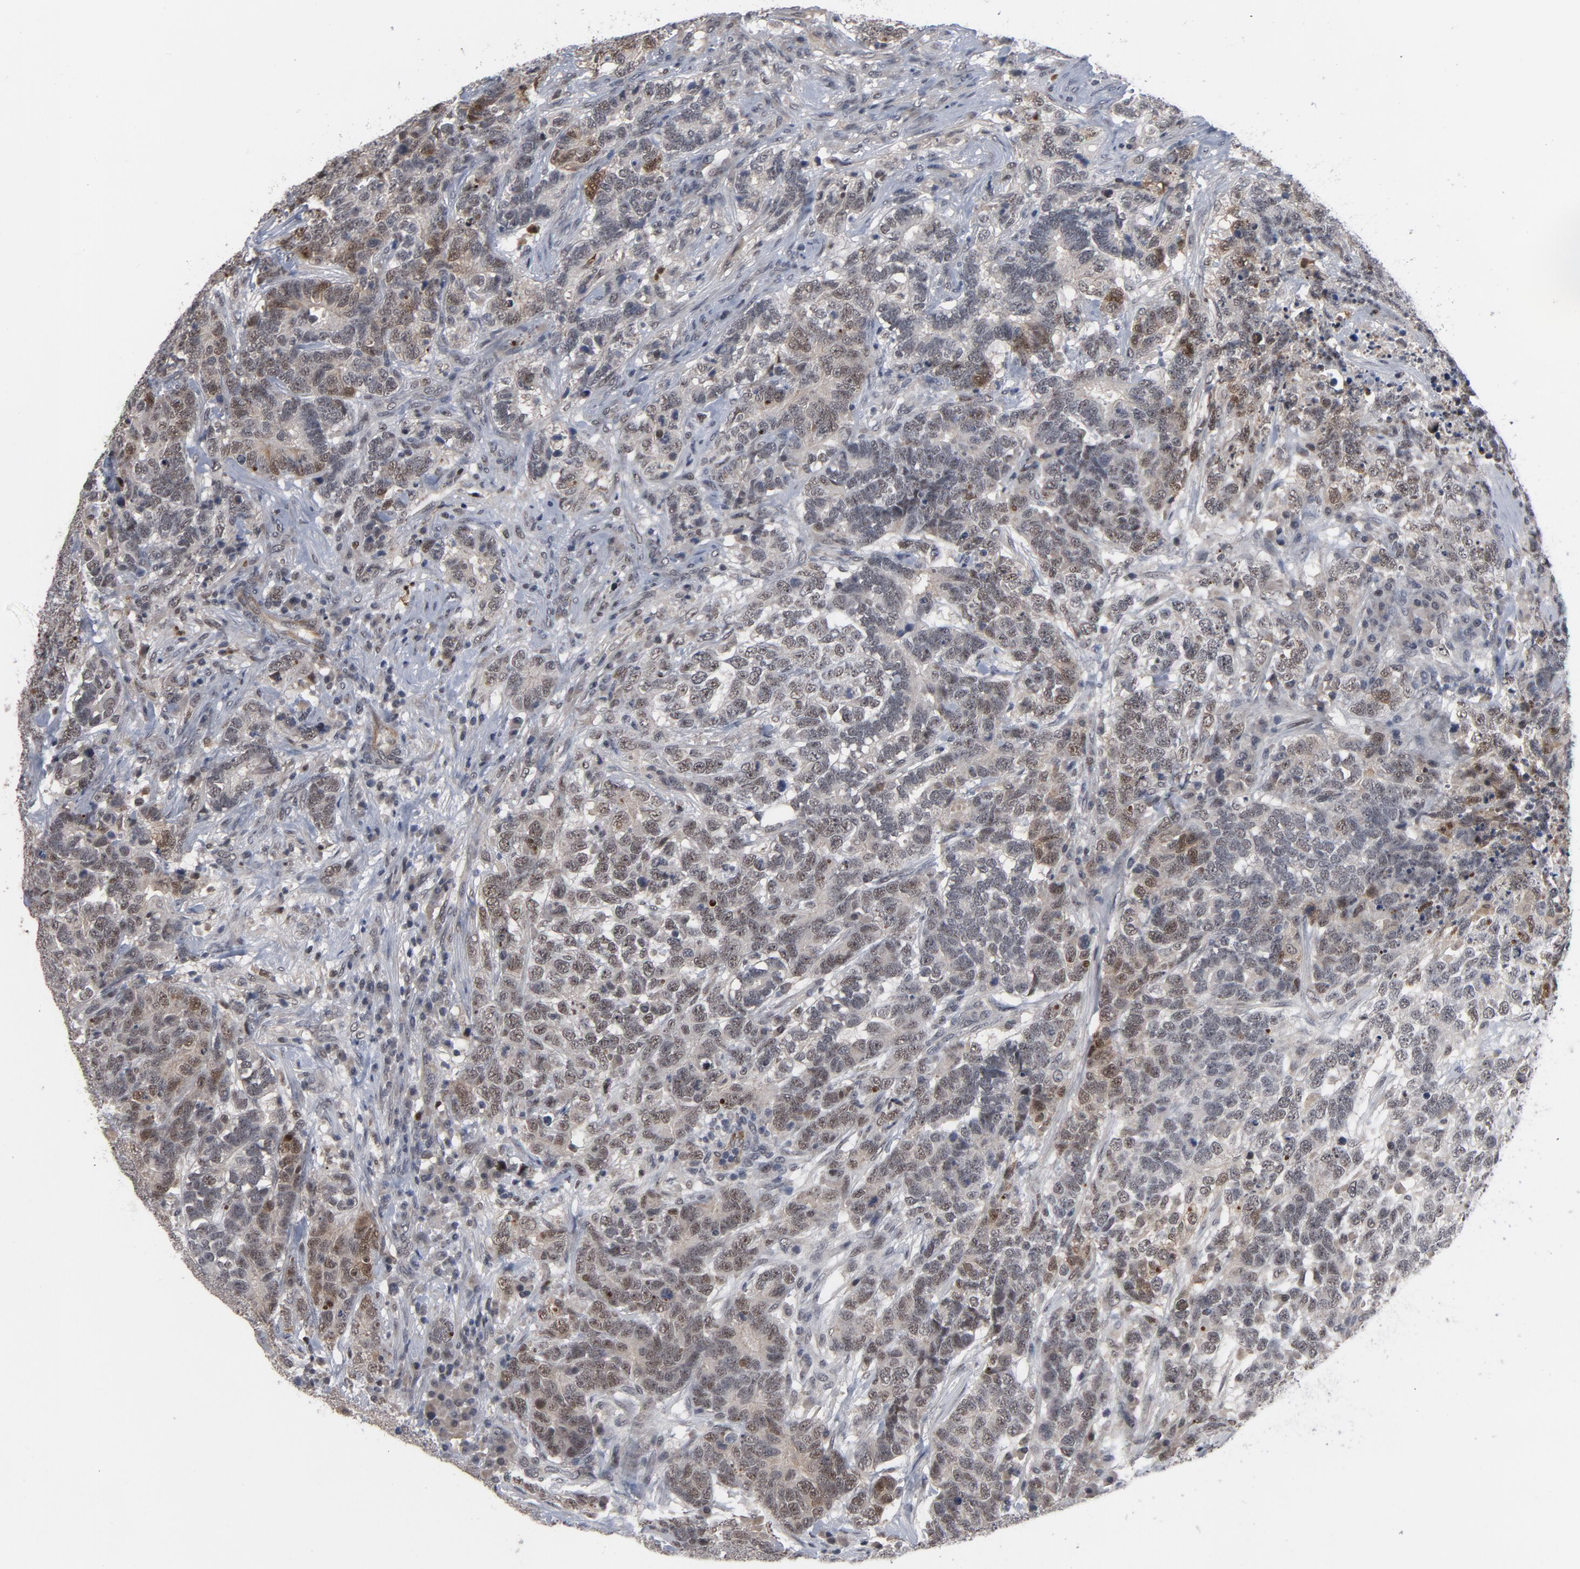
{"staining": {"intensity": "negative", "quantity": "none", "location": "none"}, "tissue": "testis cancer", "cell_type": "Tumor cells", "image_type": "cancer", "snomed": [{"axis": "morphology", "description": "Carcinoma, Embryonal, NOS"}, {"axis": "topography", "description": "Testis"}], "caption": "An immunohistochemistry (IHC) micrograph of testis embryonal carcinoma is shown. There is no staining in tumor cells of testis embryonal carcinoma. (Brightfield microscopy of DAB immunohistochemistry (IHC) at high magnification).", "gene": "RTL5", "patient": {"sex": "male", "age": 26}}